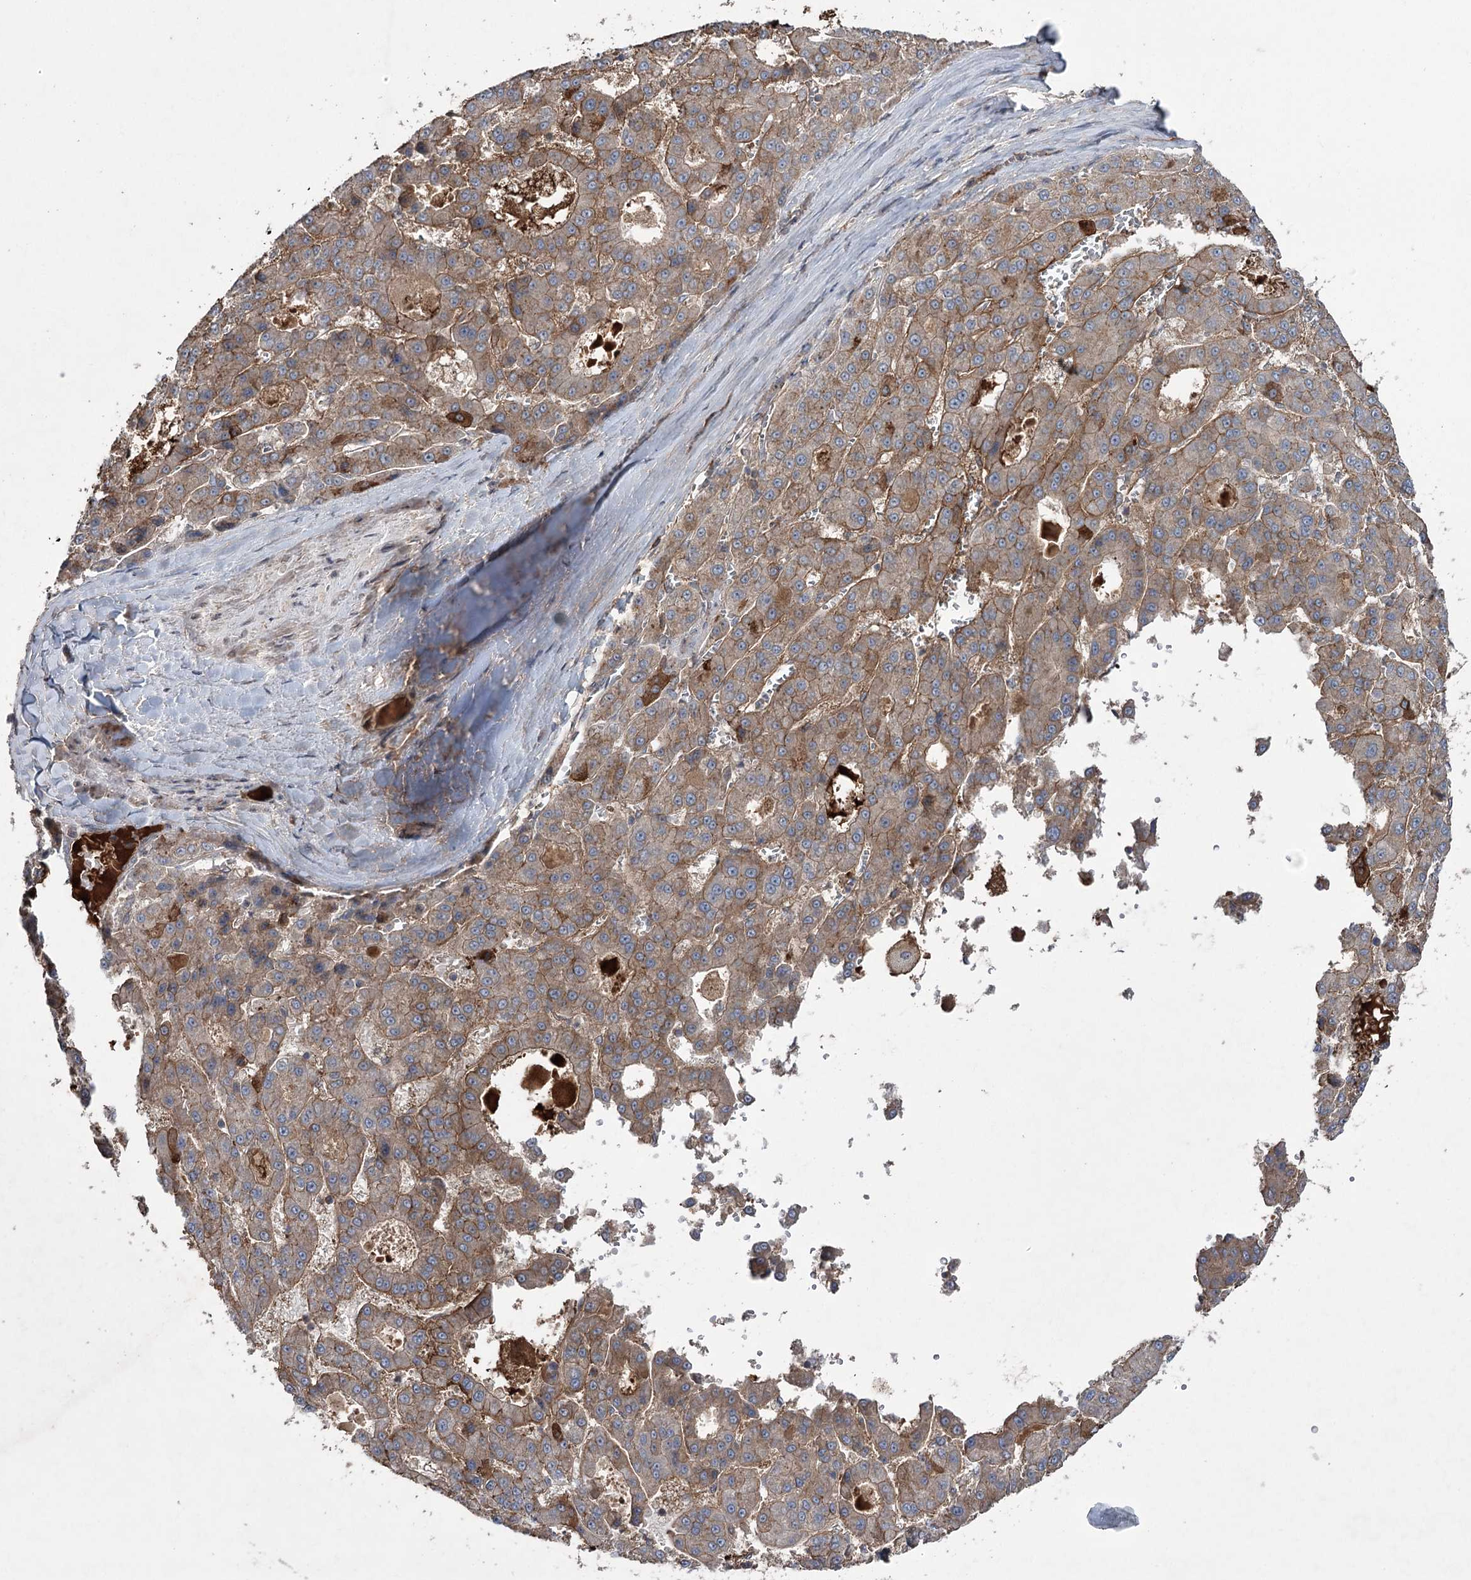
{"staining": {"intensity": "moderate", "quantity": ">75%", "location": "cytoplasmic/membranous"}, "tissue": "liver cancer", "cell_type": "Tumor cells", "image_type": "cancer", "snomed": [{"axis": "morphology", "description": "Carcinoma, Hepatocellular, NOS"}, {"axis": "topography", "description": "Liver"}], "caption": "Immunohistochemistry (DAB) staining of liver cancer demonstrates moderate cytoplasmic/membranous protein expression in approximately >75% of tumor cells.", "gene": "OTUD1", "patient": {"sex": "male", "age": 70}}